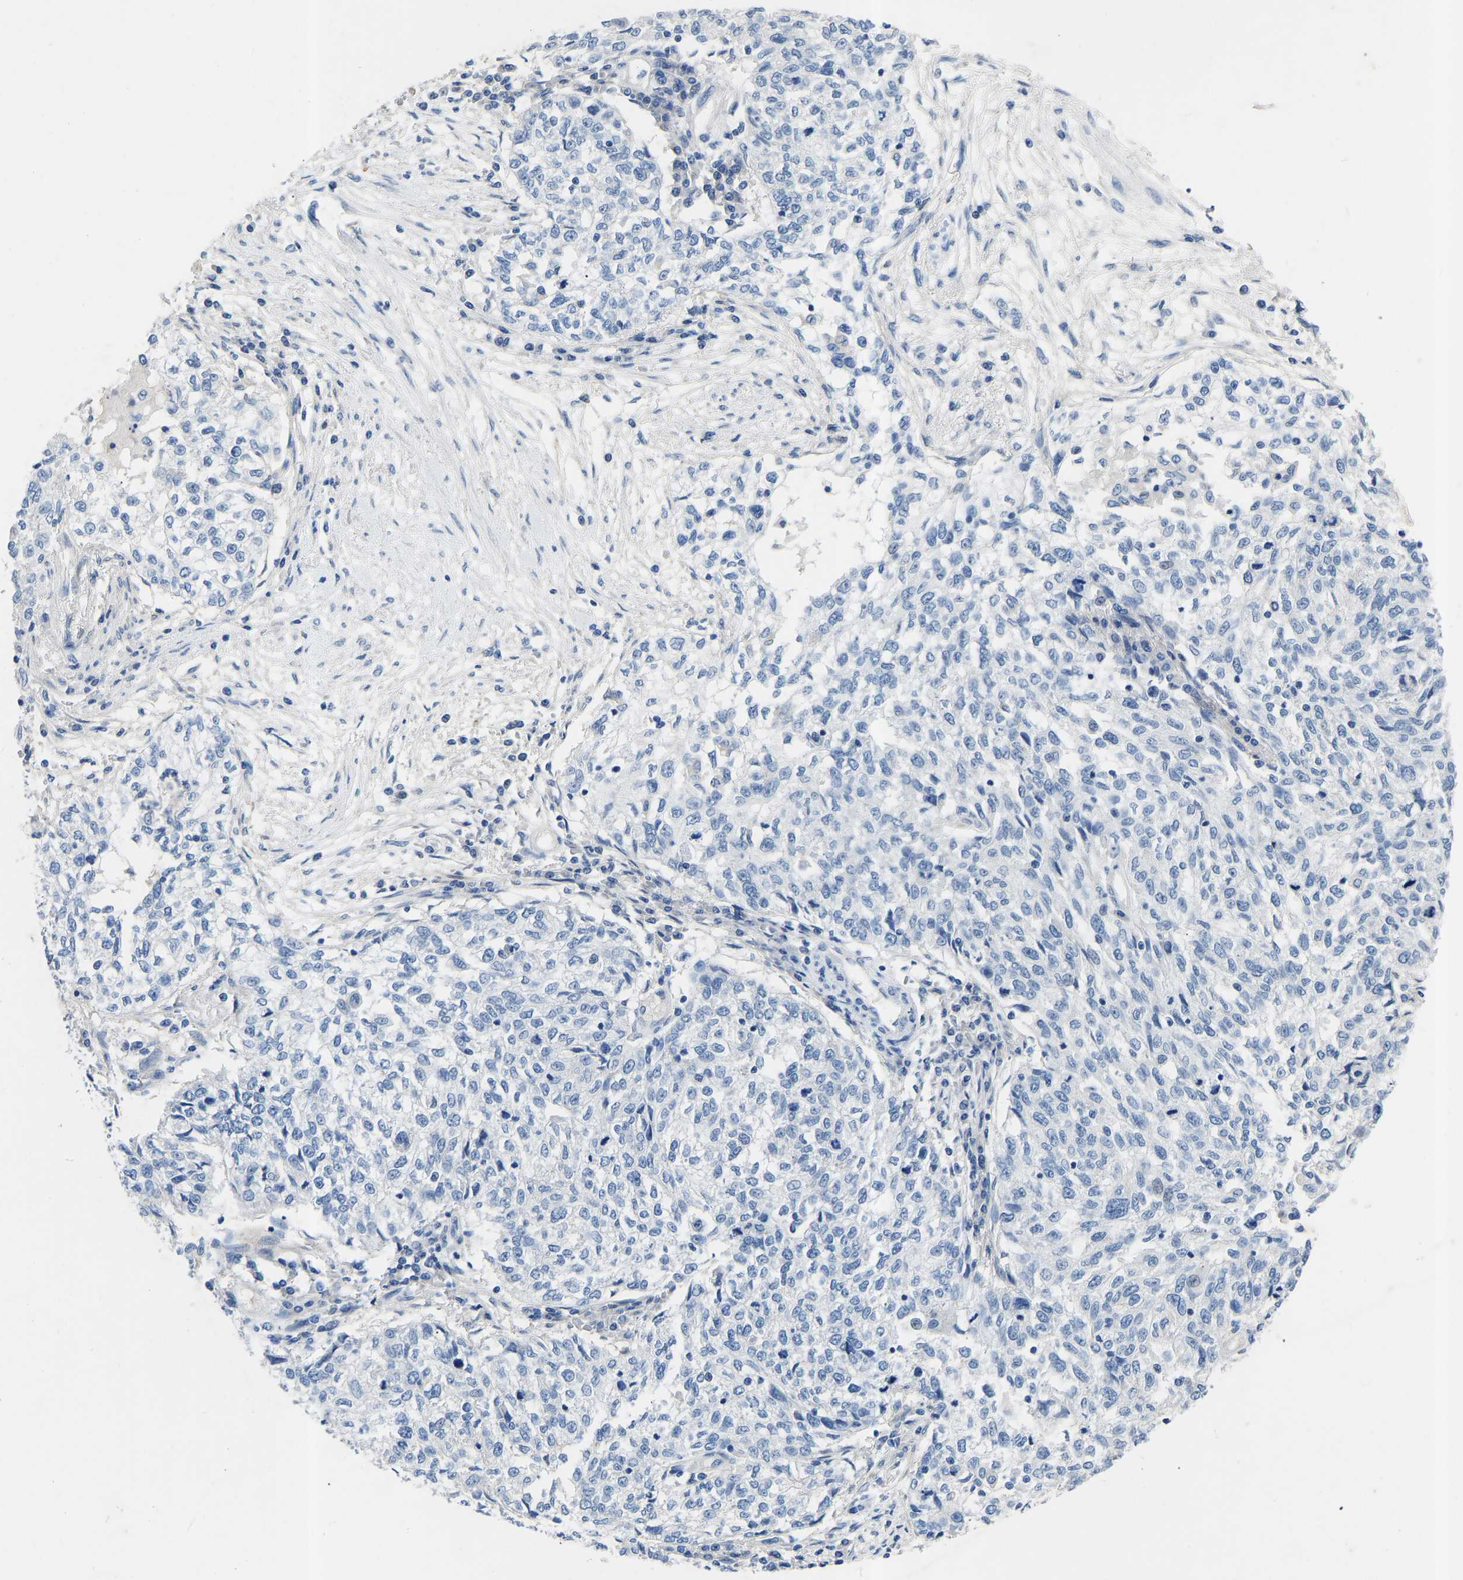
{"staining": {"intensity": "negative", "quantity": "none", "location": "none"}, "tissue": "cervical cancer", "cell_type": "Tumor cells", "image_type": "cancer", "snomed": [{"axis": "morphology", "description": "Squamous cell carcinoma, NOS"}, {"axis": "topography", "description": "Cervix"}], "caption": "Immunohistochemical staining of human cervical cancer (squamous cell carcinoma) displays no significant expression in tumor cells. (DAB (3,3'-diaminobenzidine) IHC, high magnification).", "gene": "RBP1", "patient": {"sex": "female", "age": 57}}